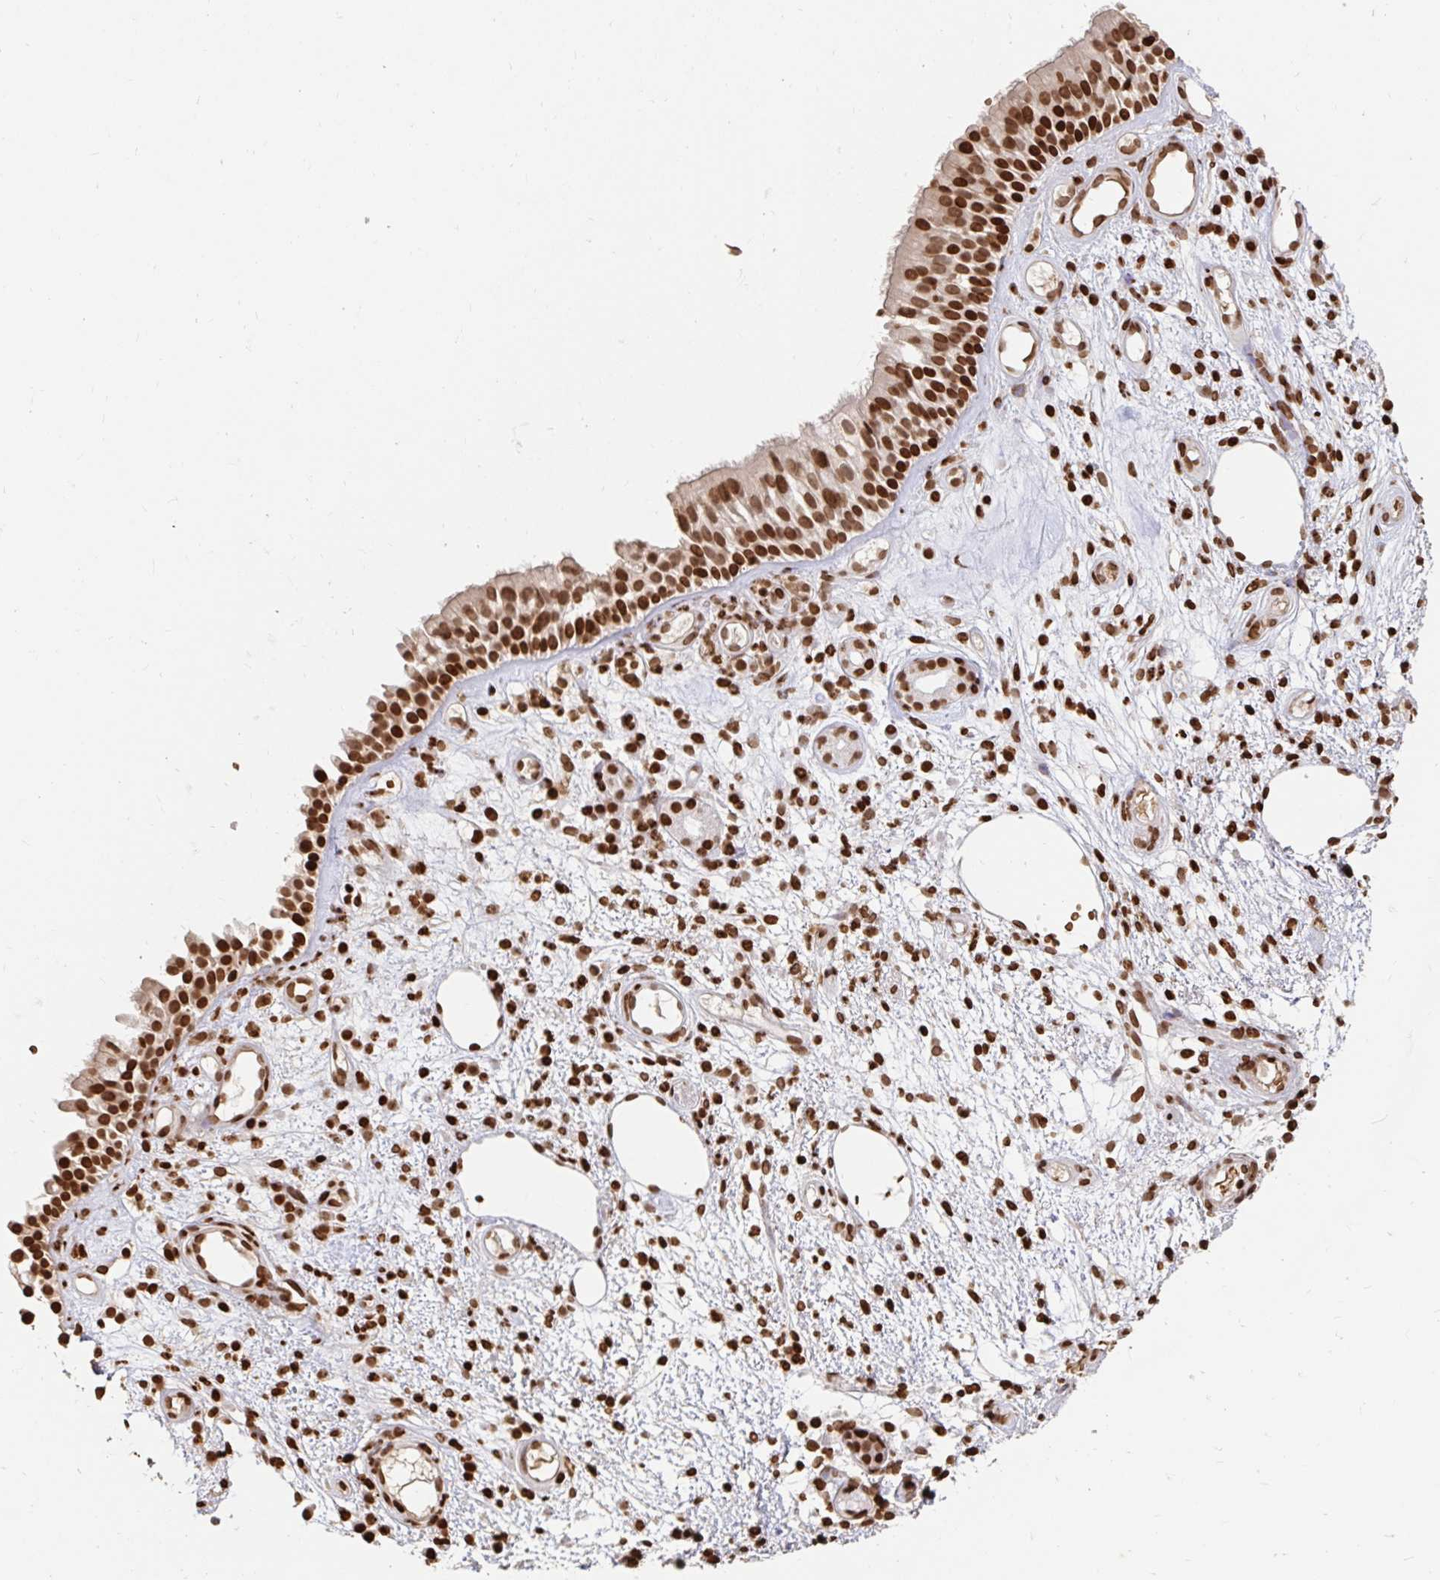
{"staining": {"intensity": "strong", "quantity": ">75%", "location": "nuclear"}, "tissue": "nasopharynx", "cell_type": "Respiratory epithelial cells", "image_type": "normal", "snomed": [{"axis": "morphology", "description": "Normal tissue, NOS"}, {"axis": "morphology", "description": "Inflammation, NOS"}, {"axis": "topography", "description": "Nasopharynx"}], "caption": "Respiratory epithelial cells display strong nuclear expression in about >75% of cells in normal nasopharynx. (DAB IHC with brightfield microscopy, high magnification).", "gene": "H2BC5", "patient": {"sex": "male", "age": 54}}